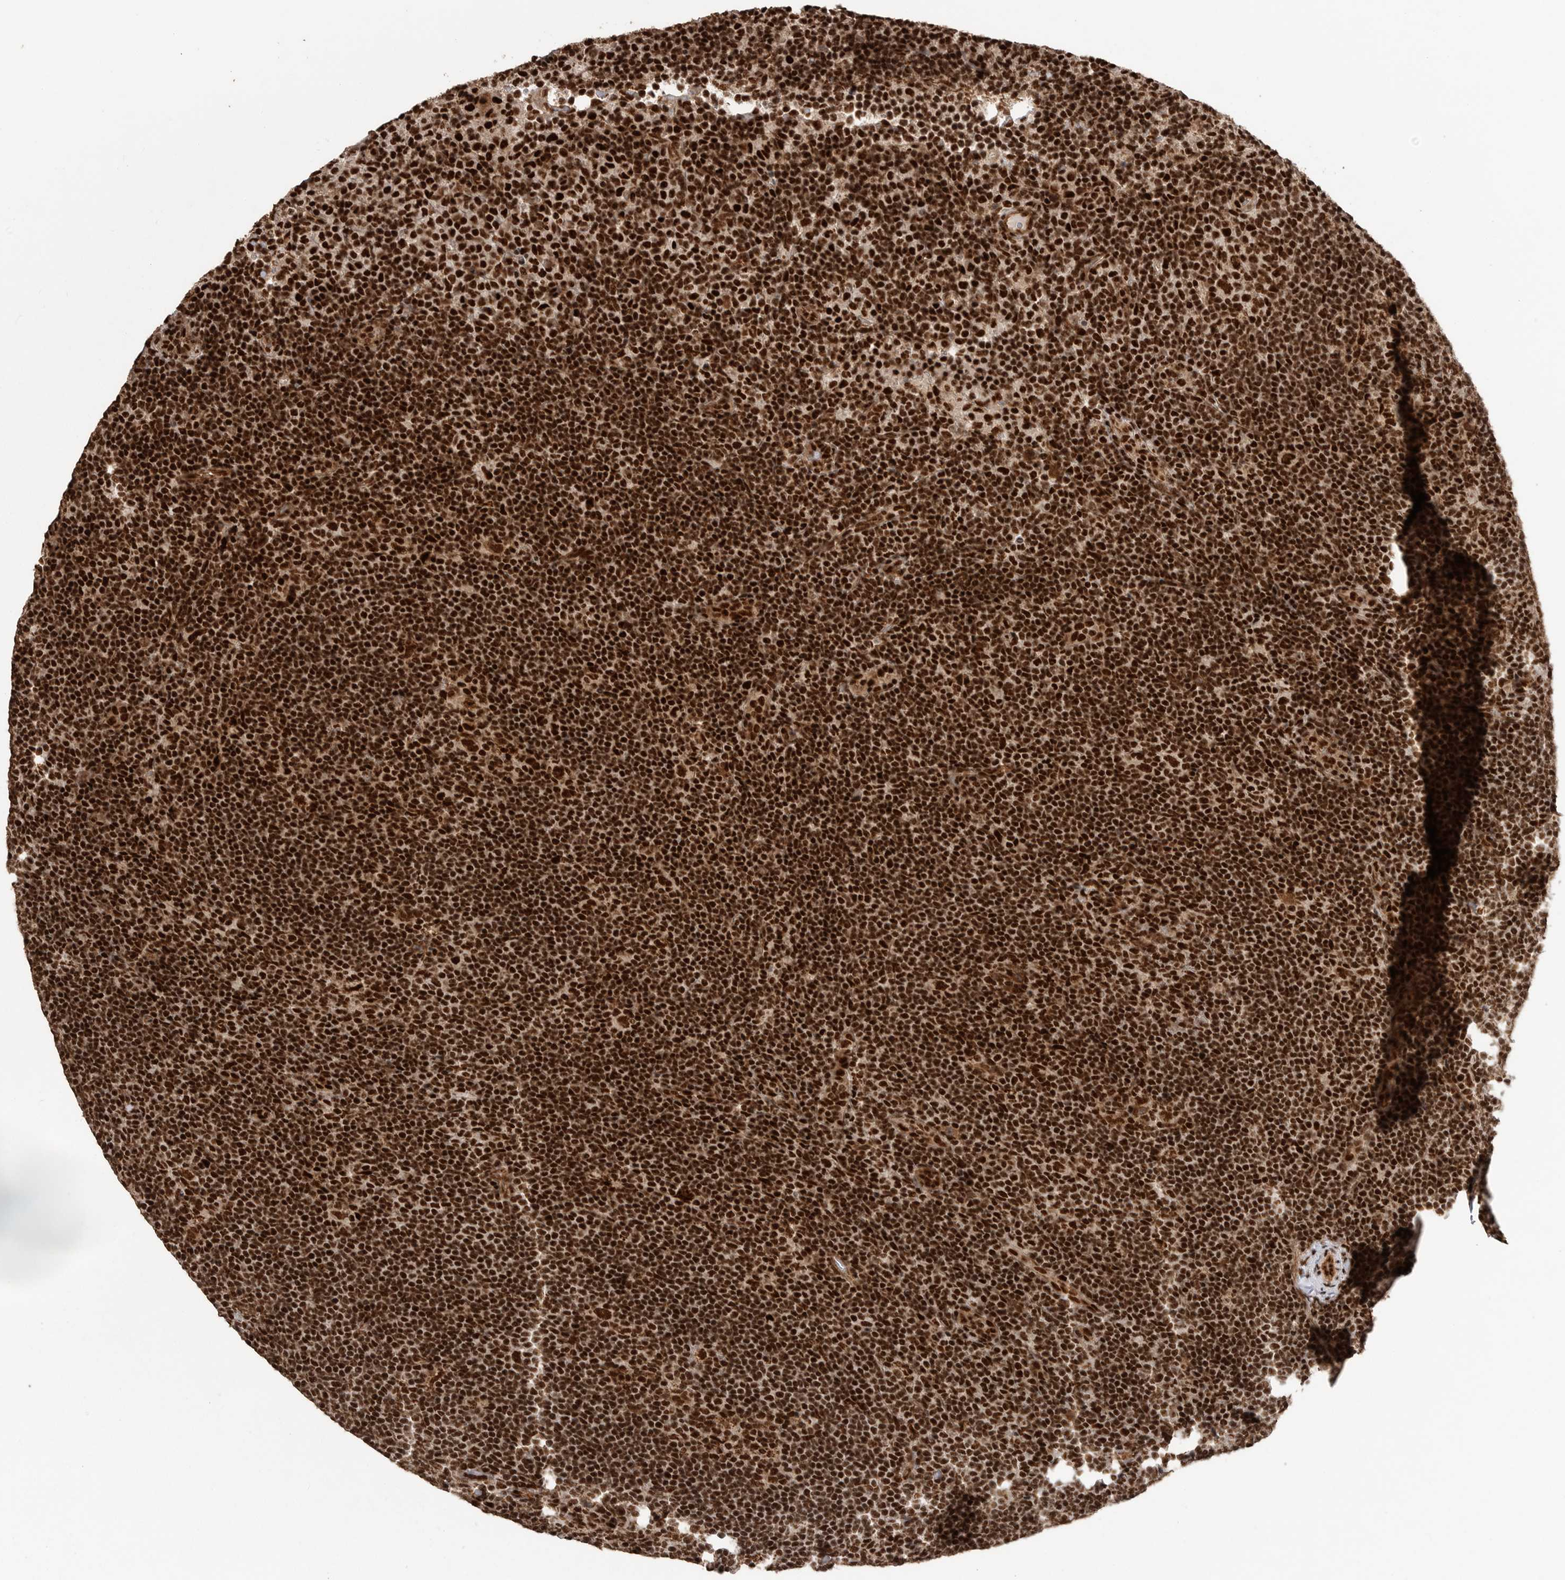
{"staining": {"intensity": "strong", "quantity": ">75%", "location": "nuclear"}, "tissue": "lymphoma", "cell_type": "Tumor cells", "image_type": "cancer", "snomed": [{"axis": "morphology", "description": "Hodgkin's disease, NOS"}, {"axis": "topography", "description": "Lymph node"}], "caption": "Human lymphoma stained with a brown dye reveals strong nuclear positive staining in approximately >75% of tumor cells.", "gene": "PPP1R8", "patient": {"sex": "female", "age": 57}}